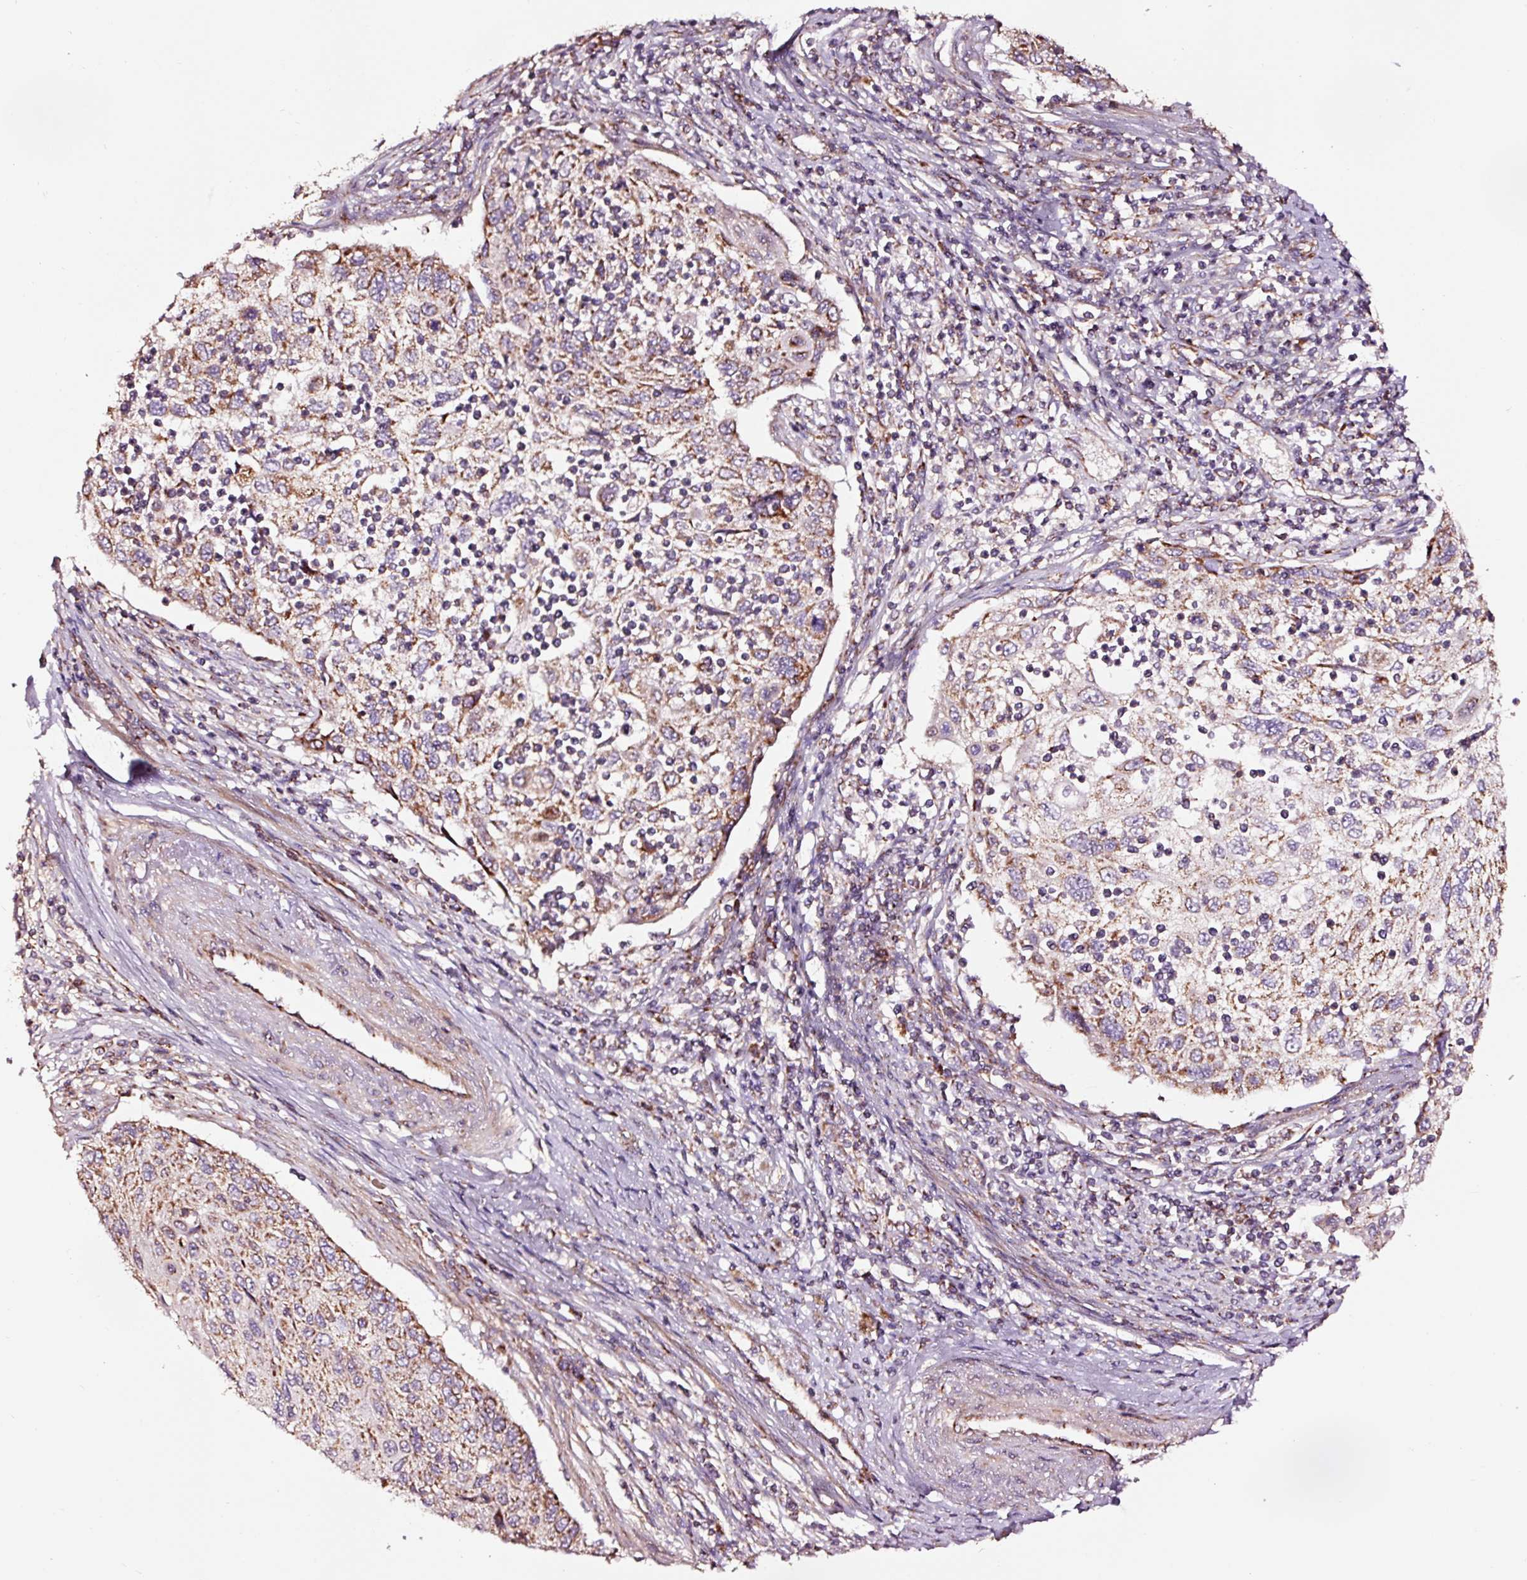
{"staining": {"intensity": "moderate", "quantity": ">75%", "location": "cytoplasmic/membranous"}, "tissue": "cervical cancer", "cell_type": "Tumor cells", "image_type": "cancer", "snomed": [{"axis": "morphology", "description": "Squamous cell carcinoma, NOS"}, {"axis": "topography", "description": "Cervix"}], "caption": "Protein expression analysis of squamous cell carcinoma (cervical) reveals moderate cytoplasmic/membranous staining in approximately >75% of tumor cells. The staining is performed using DAB brown chromogen to label protein expression. The nuclei are counter-stained blue using hematoxylin.", "gene": "TPM1", "patient": {"sex": "female", "age": 70}}